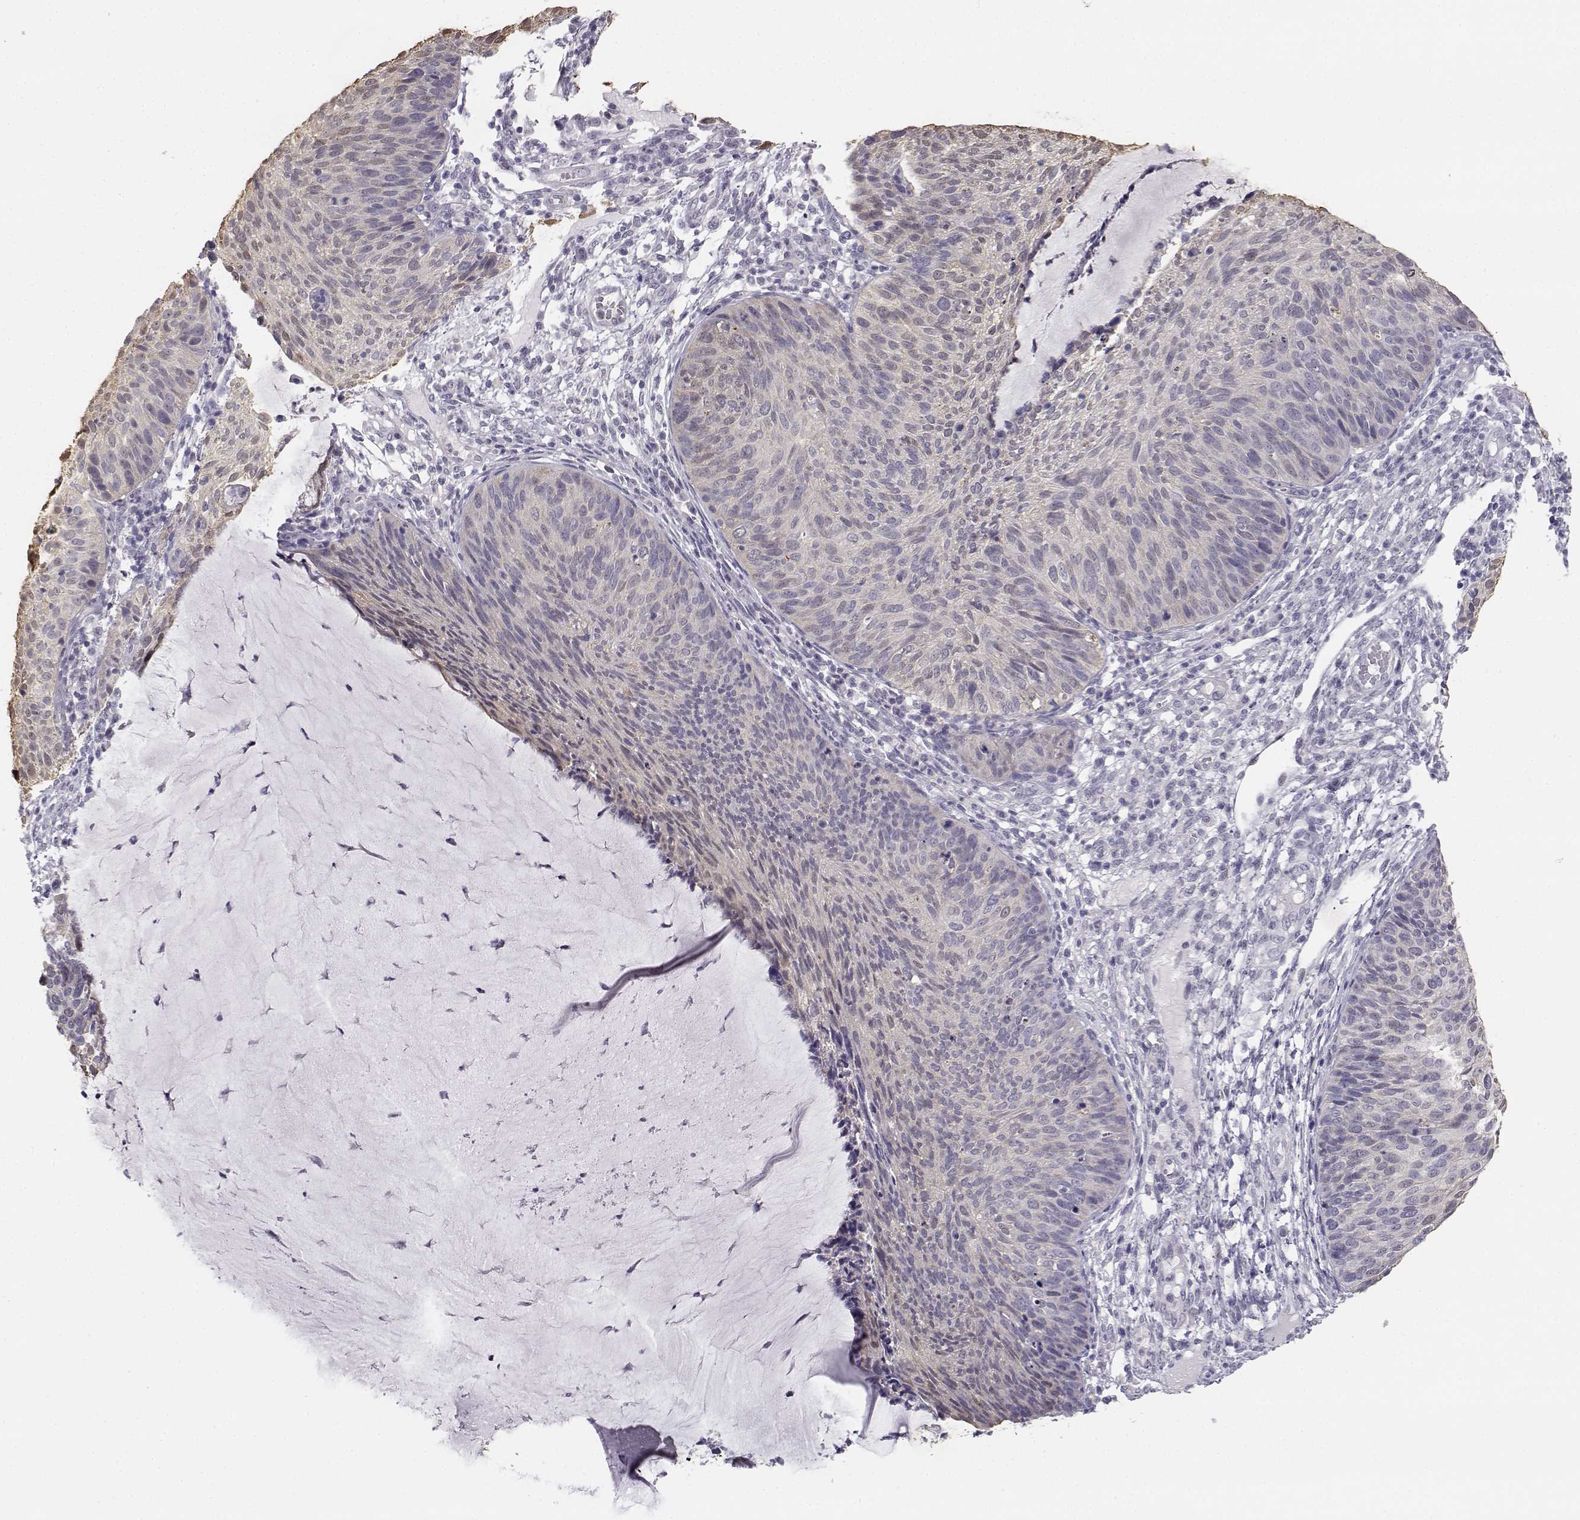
{"staining": {"intensity": "negative", "quantity": "none", "location": "none"}, "tissue": "cervical cancer", "cell_type": "Tumor cells", "image_type": "cancer", "snomed": [{"axis": "morphology", "description": "Squamous cell carcinoma, NOS"}, {"axis": "topography", "description": "Cervix"}], "caption": "Cervical cancer was stained to show a protein in brown. There is no significant positivity in tumor cells.", "gene": "MYCBPAP", "patient": {"sex": "female", "age": 36}}